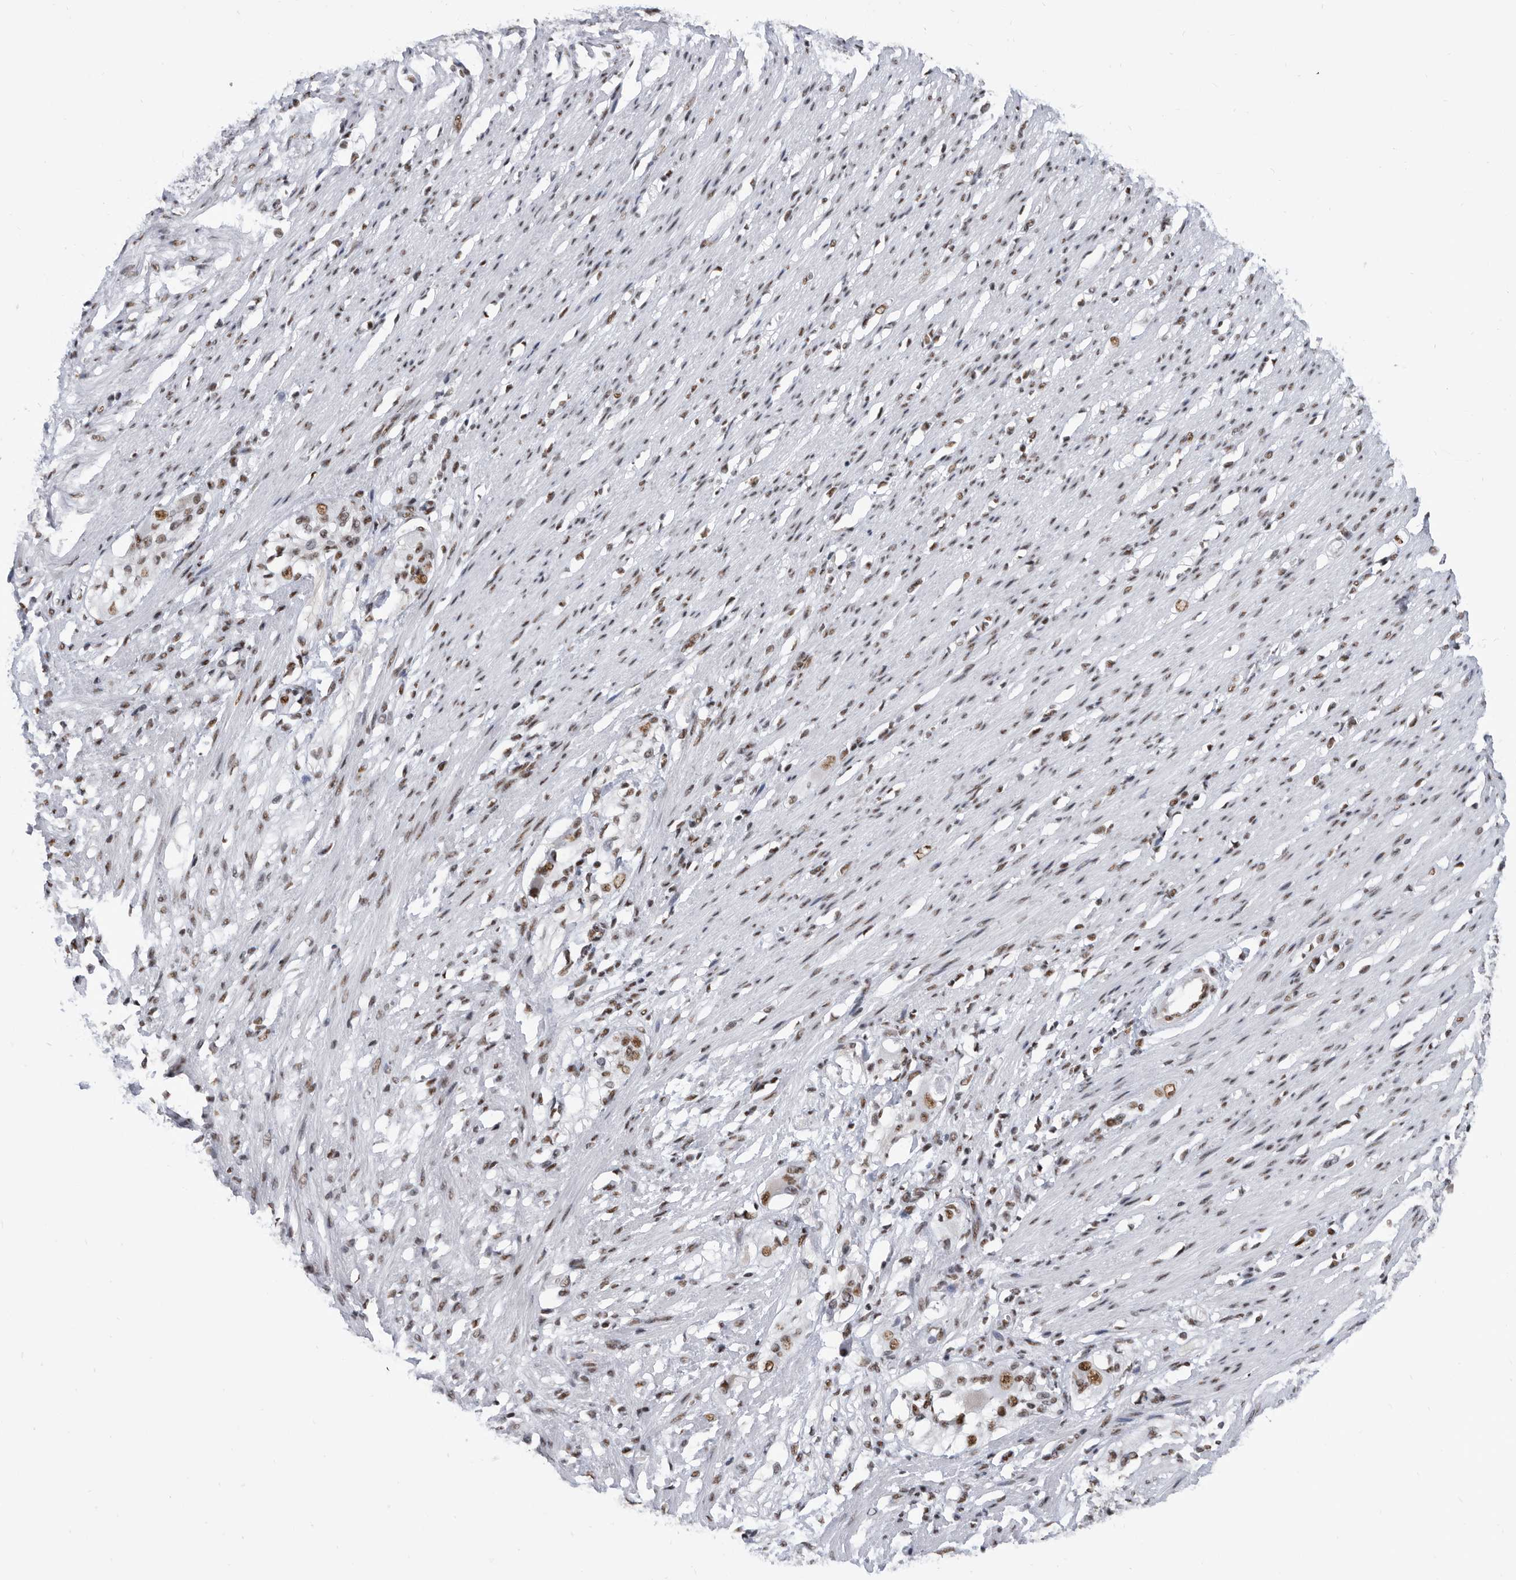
{"staining": {"intensity": "moderate", "quantity": ">75%", "location": "nuclear"}, "tissue": "smooth muscle", "cell_type": "Smooth muscle cells", "image_type": "normal", "snomed": [{"axis": "morphology", "description": "Normal tissue, NOS"}, {"axis": "morphology", "description": "Adenocarcinoma, NOS"}, {"axis": "topography", "description": "Colon"}, {"axis": "topography", "description": "Peripheral nerve tissue"}], "caption": "An immunohistochemistry photomicrograph of unremarkable tissue is shown. Protein staining in brown shows moderate nuclear positivity in smooth muscle within smooth muscle cells.", "gene": "SF3A1", "patient": {"sex": "male", "age": 14}}